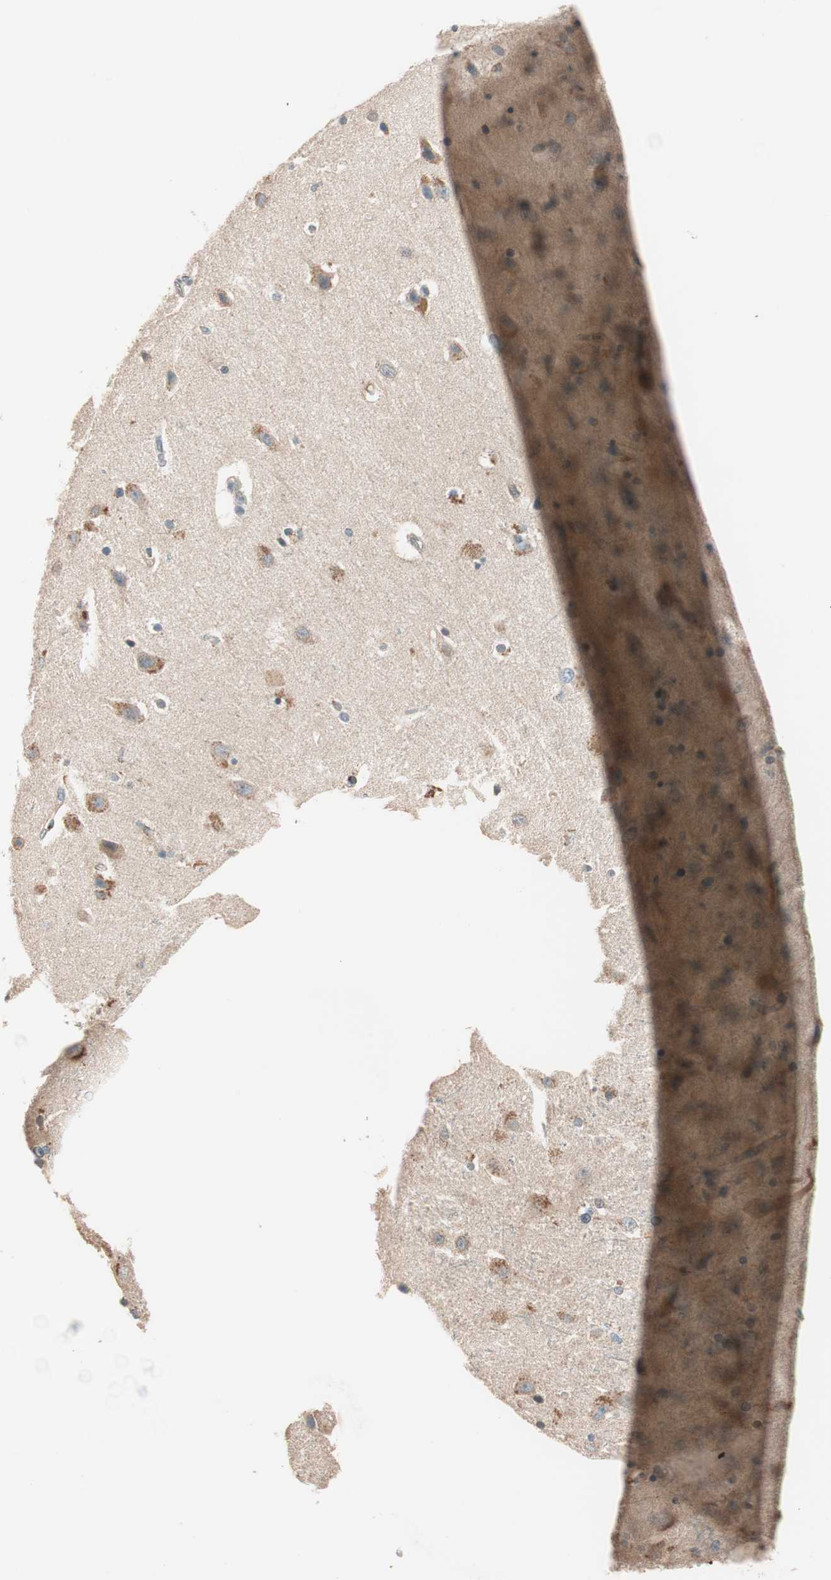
{"staining": {"intensity": "moderate", "quantity": "25%-75%", "location": "cytoplasmic/membranous"}, "tissue": "caudate", "cell_type": "Glial cells", "image_type": "normal", "snomed": [{"axis": "morphology", "description": "Normal tissue, NOS"}, {"axis": "topography", "description": "Lateral ventricle wall"}], "caption": "Brown immunohistochemical staining in unremarkable caudate shows moderate cytoplasmic/membranous expression in about 25%-75% of glial cells.", "gene": "NFRKB", "patient": {"sex": "female", "age": 54}}